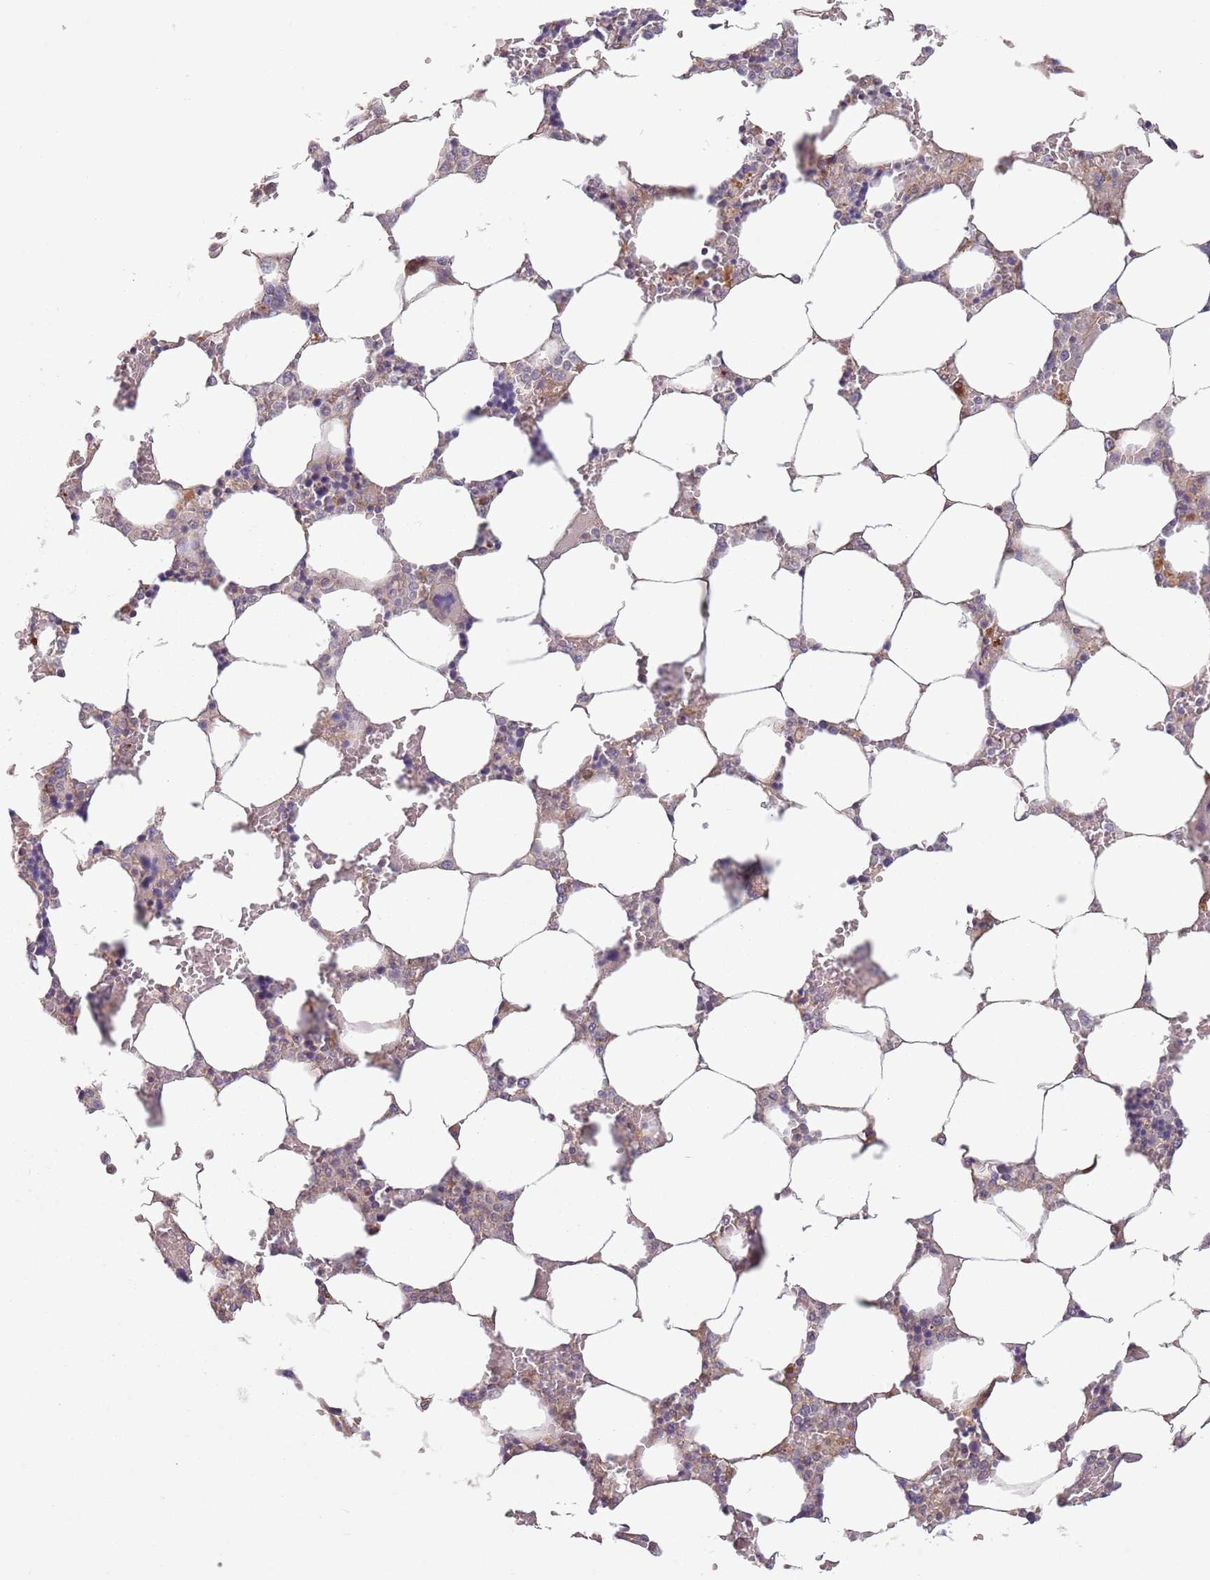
{"staining": {"intensity": "moderate", "quantity": "<25%", "location": "cytoplasmic/membranous"}, "tissue": "bone marrow", "cell_type": "Hematopoietic cells", "image_type": "normal", "snomed": [{"axis": "morphology", "description": "Normal tissue, NOS"}, {"axis": "topography", "description": "Bone marrow"}], "caption": "Hematopoietic cells show moderate cytoplasmic/membranous positivity in approximately <25% of cells in normal bone marrow.", "gene": "COQ5", "patient": {"sex": "male", "age": 64}}